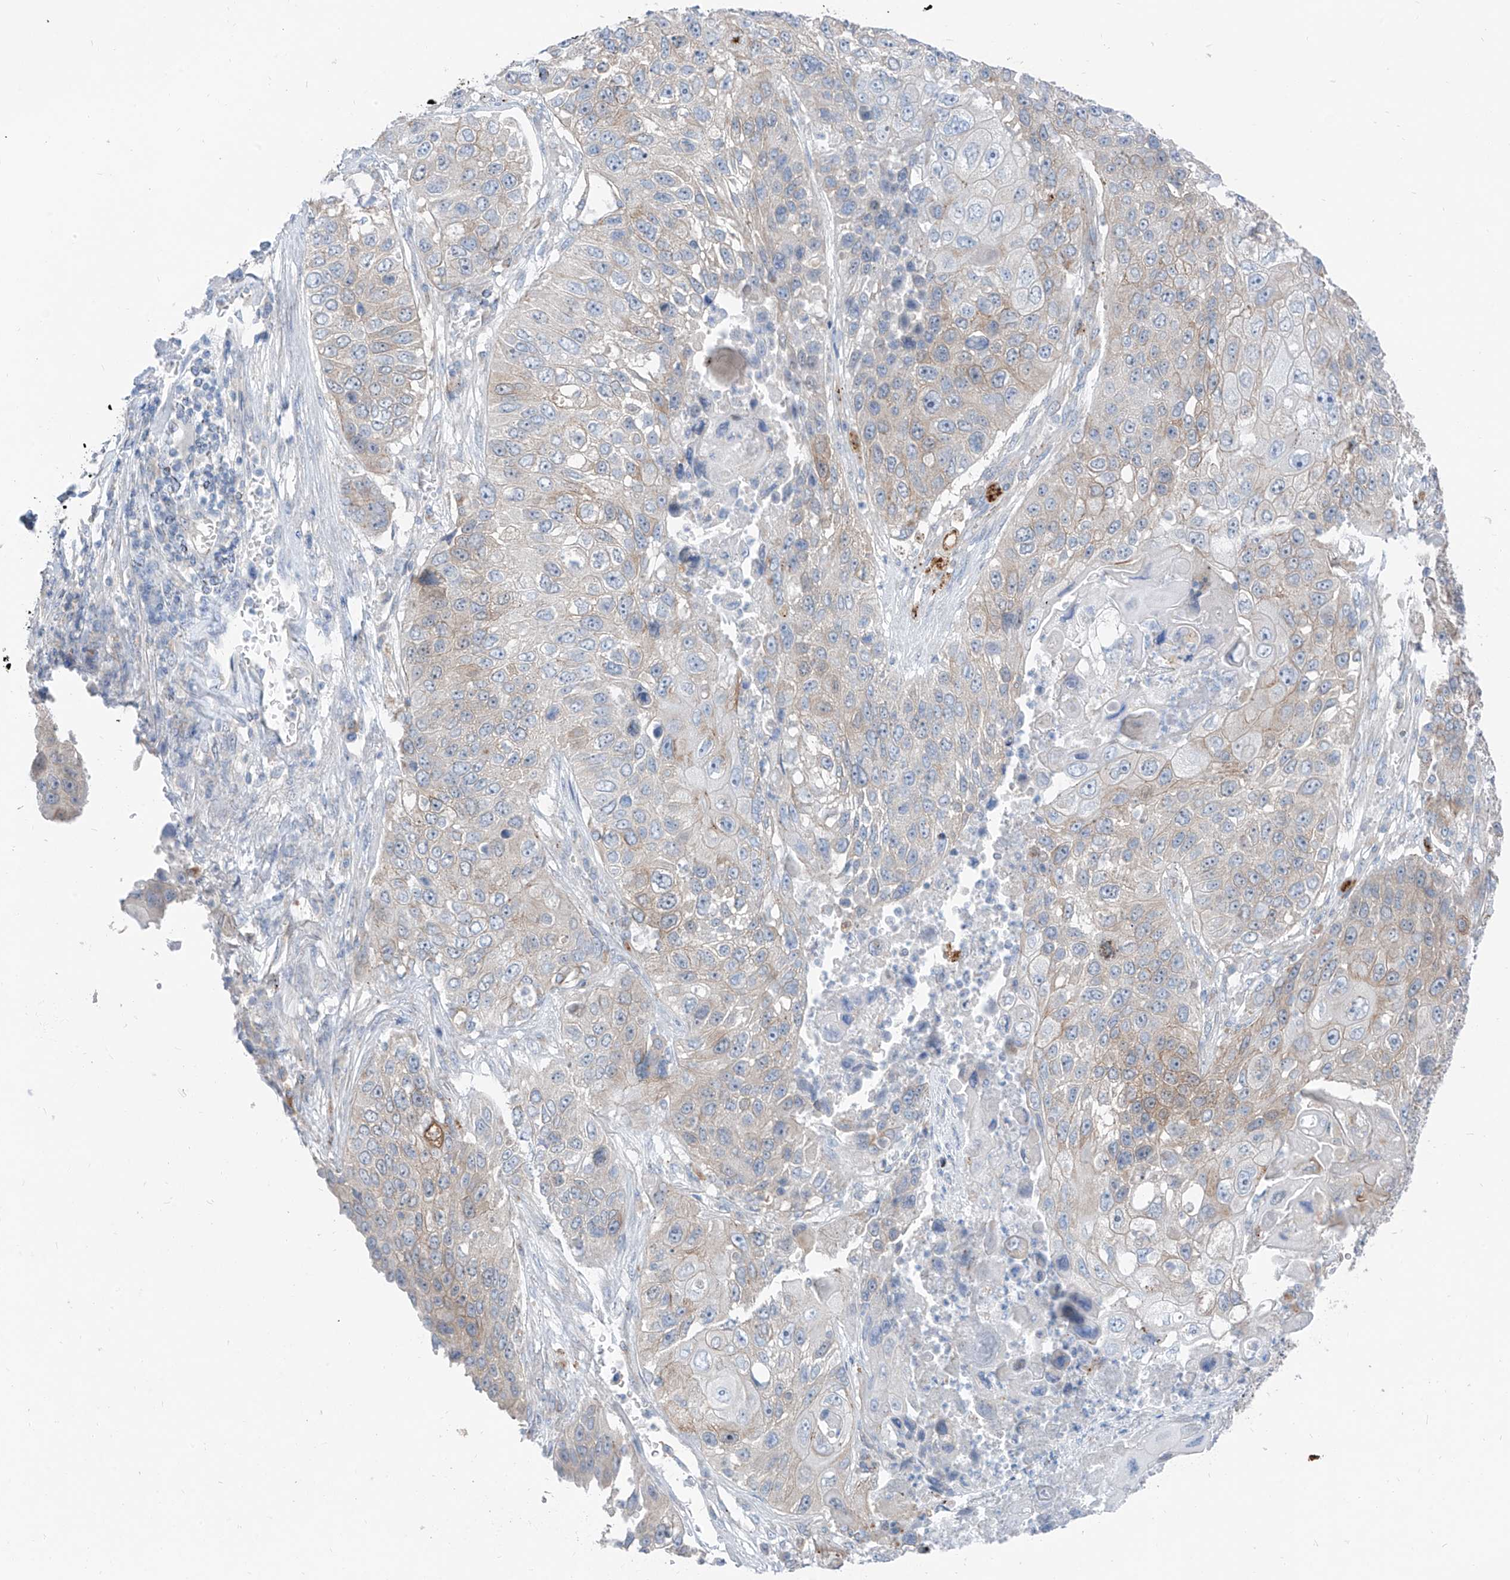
{"staining": {"intensity": "moderate", "quantity": "<25%", "location": "cytoplasmic/membranous"}, "tissue": "lung cancer", "cell_type": "Tumor cells", "image_type": "cancer", "snomed": [{"axis": "morphology", "description": "Squamous cell carcinoma, NOS"}, {"axis": "topography", "description": "Lung"}], "caption": "The micrograph reveals staining of lung cancer, revealing moderate cytoplasmic/membranous protein expression (brown color) within tumor cells.", "gene": "GPR137C", "patient": {"sex": "male", "age": 61}}